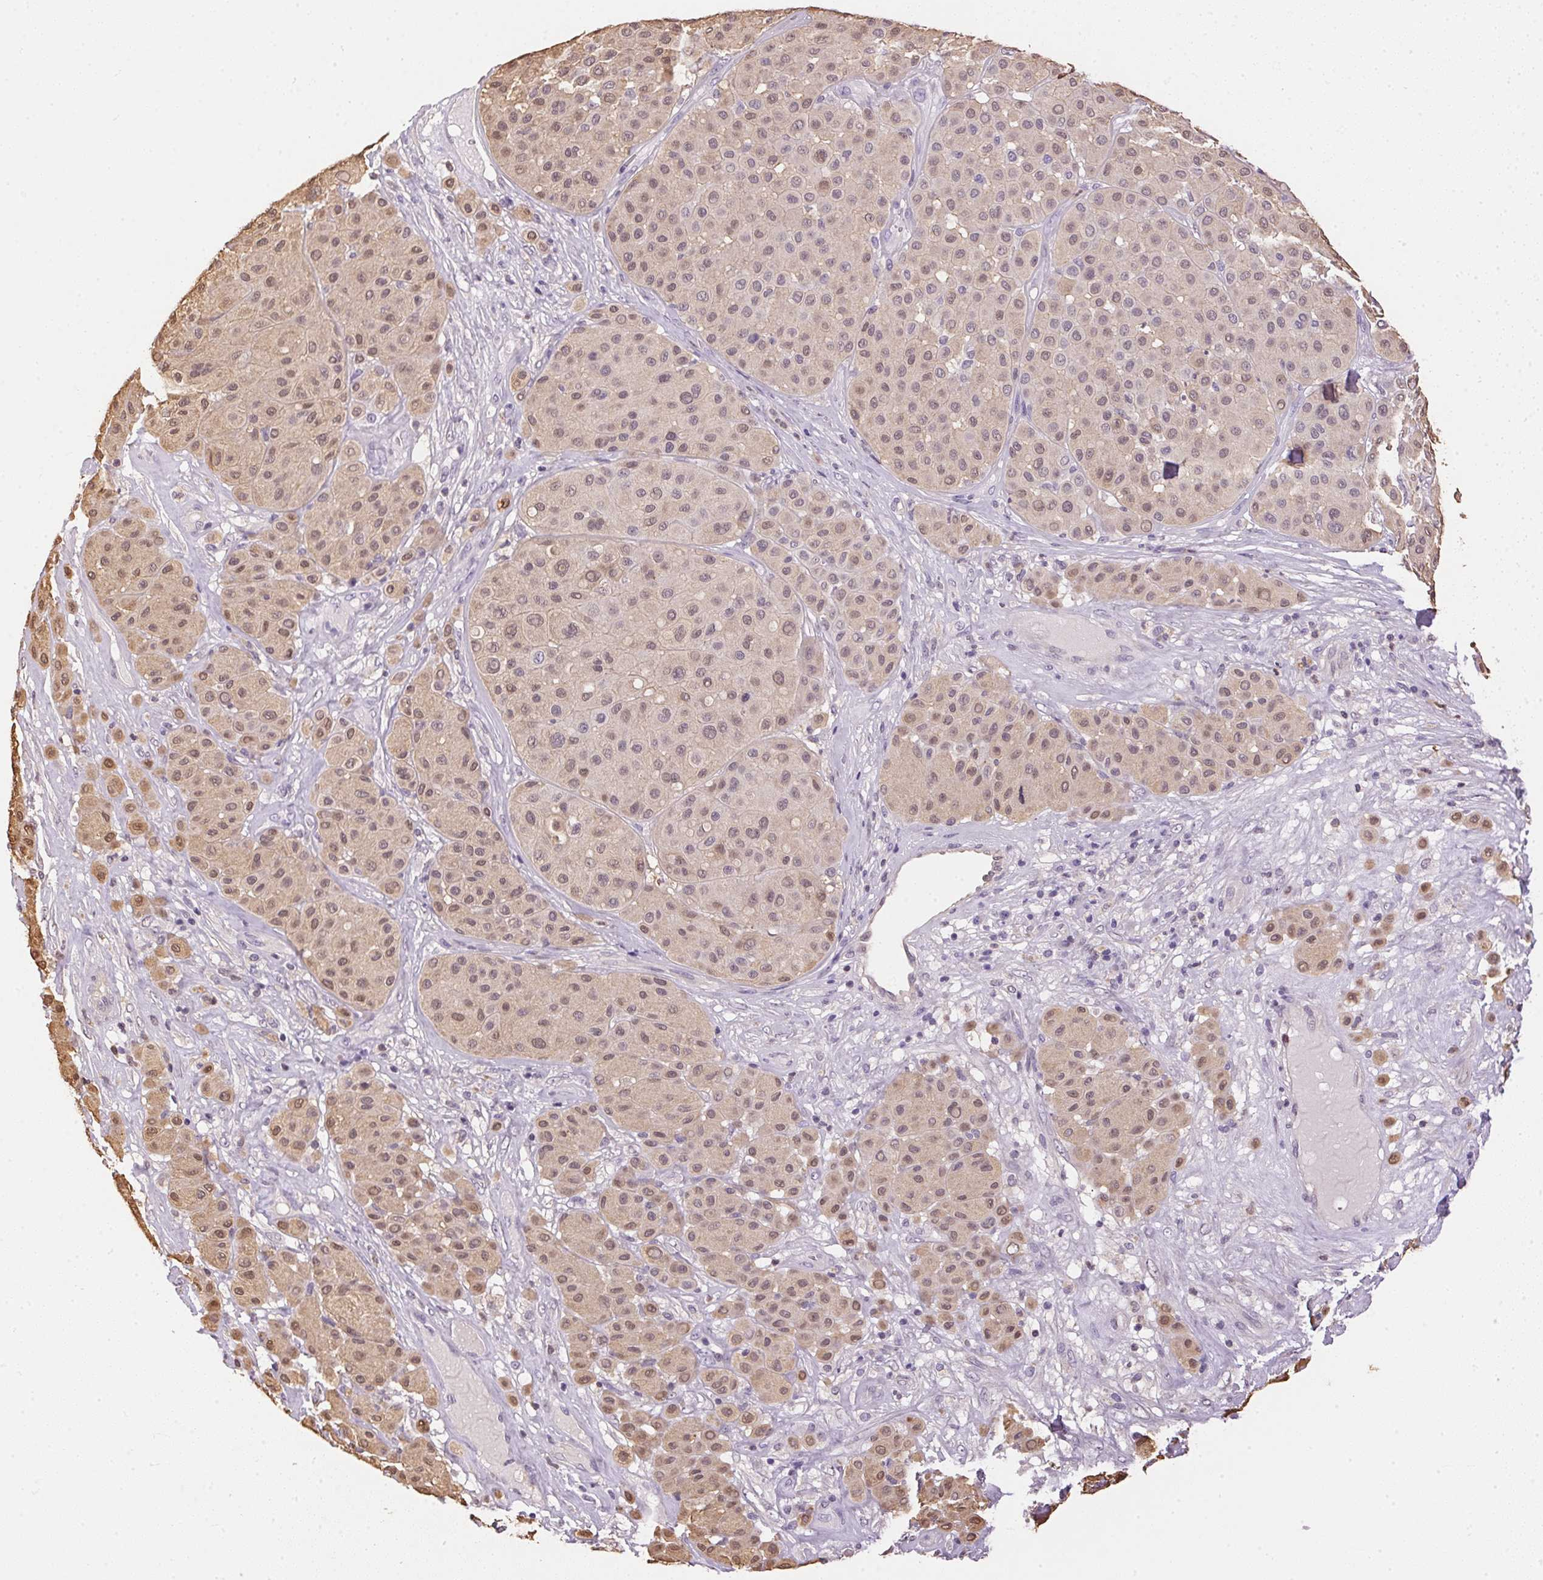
{"staining": {"intensity": "moderate", "quantity": ">75%", "location": "nuclear"}, "tissue": "melanoma", "cell_type": "Tumor cells", "image_type": "cancer", "snomed": [{"axis": "morphology", "description": "Malignant melanoma, Metastatic site"}, {"axis": "topography", "description": "Smooth muscle"}], "caption": "Immunohistochemistry micrograph of melanoma stained for a protein (brown), which displays medium levels of moderate nuclear positivity in about >75% of tumor cells.", "gene": "S100A3", "patient": {"sex": "male", "age": 41}}